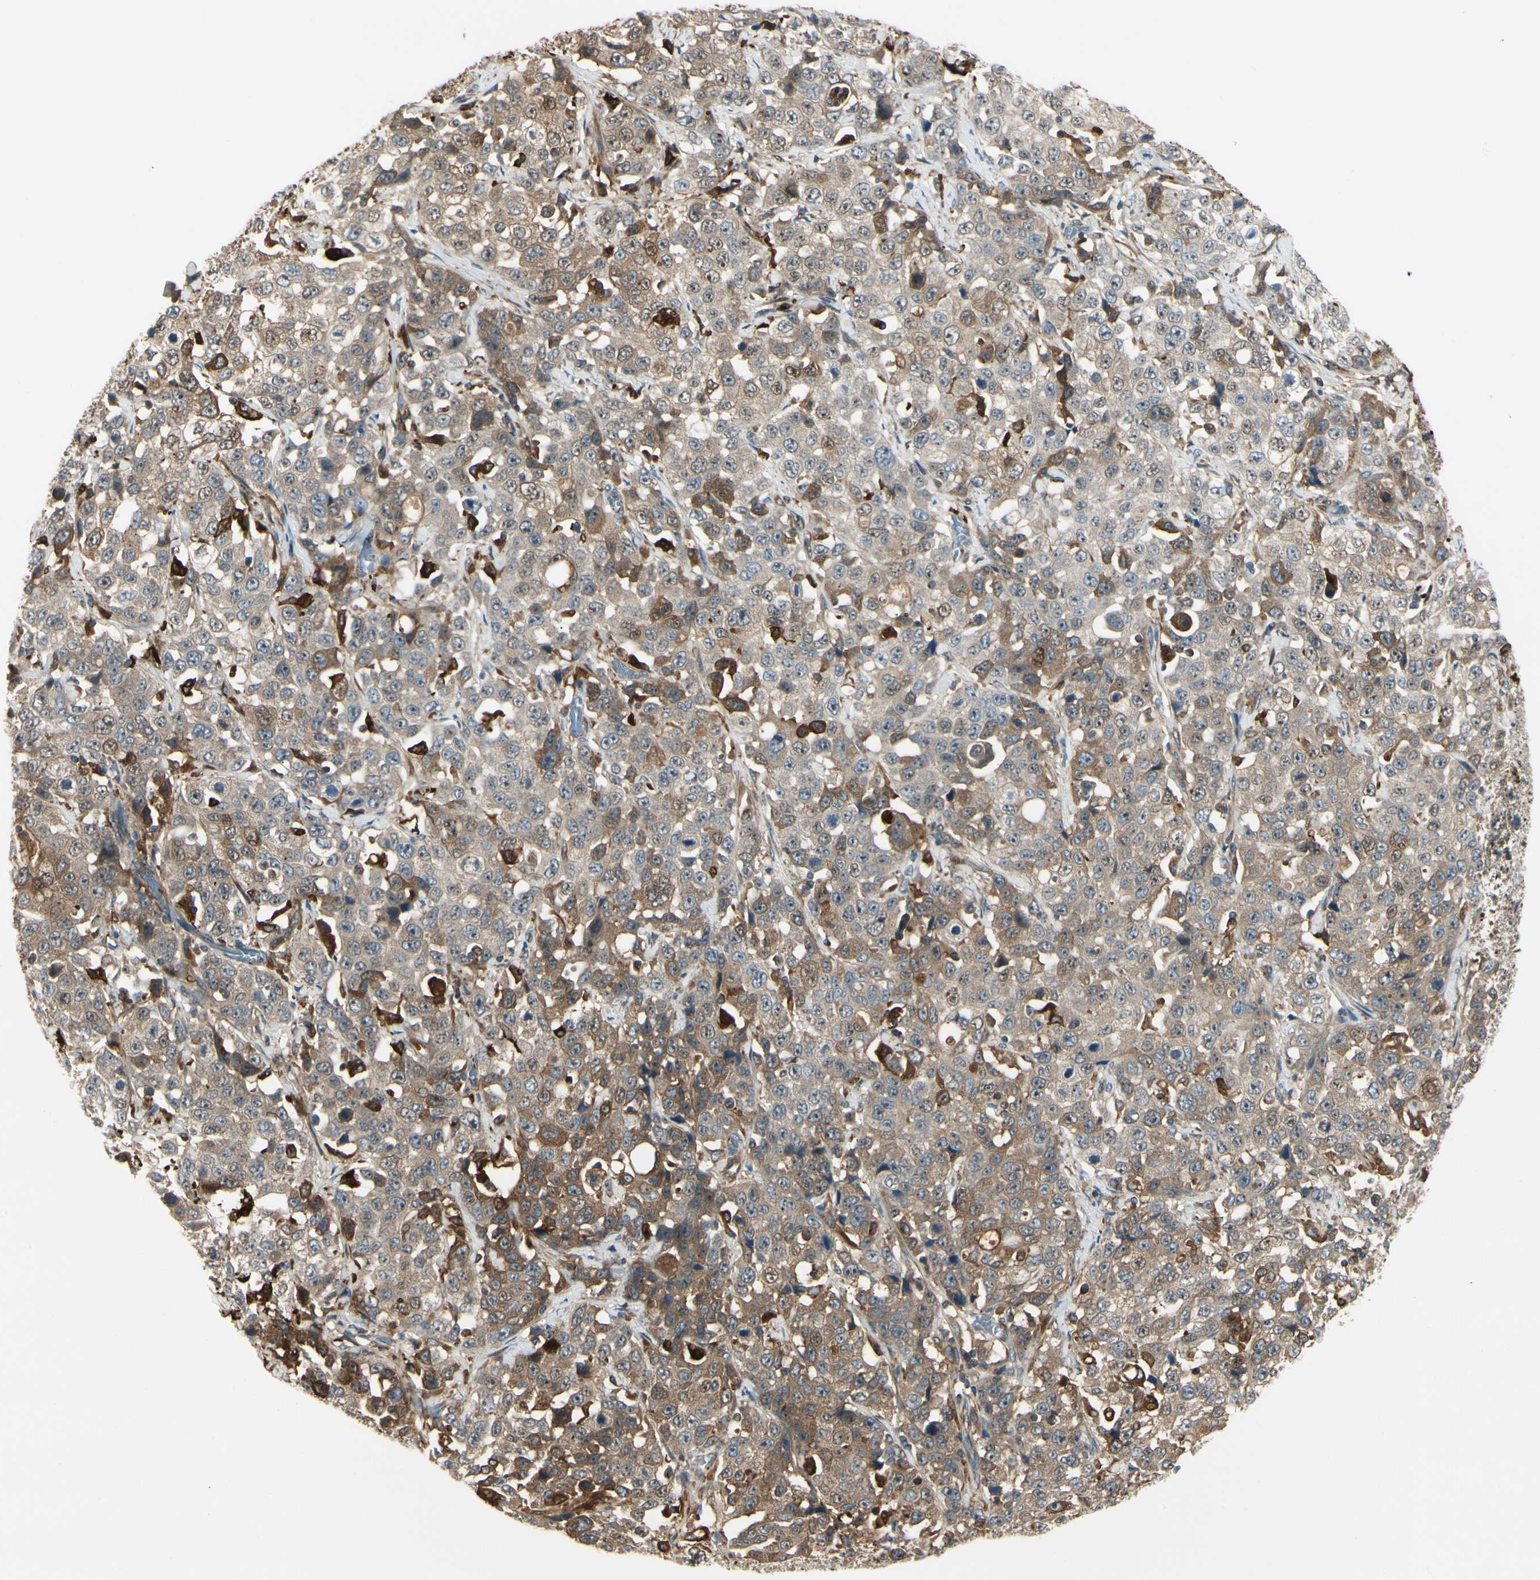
{"staining": {"intensity": "moderate", "quantity": "25%-75%", "location": "cytoplasmic/membranous"}, "tissue": "stomach cancer", "cell_type": "Tumor cells", "image_type": "cancer", "snomed": [{"axis": "morphology", "description": "Normal tissue, NOS"}, {"axis": "morphology", "description": "Adenocarcinoma, NOS"}, {"axis": "topography", "description": "Stomach"}], "caption": "Moderate cytoplasmic/membranous staining is seen in about 25%-75% of tumor cells in stomach cancer (adenocarcinoma). (IHC, brightfield microscopy, high magnification).", "gene": "FTH1", "patient": {"sex": "male", "age": 48}}